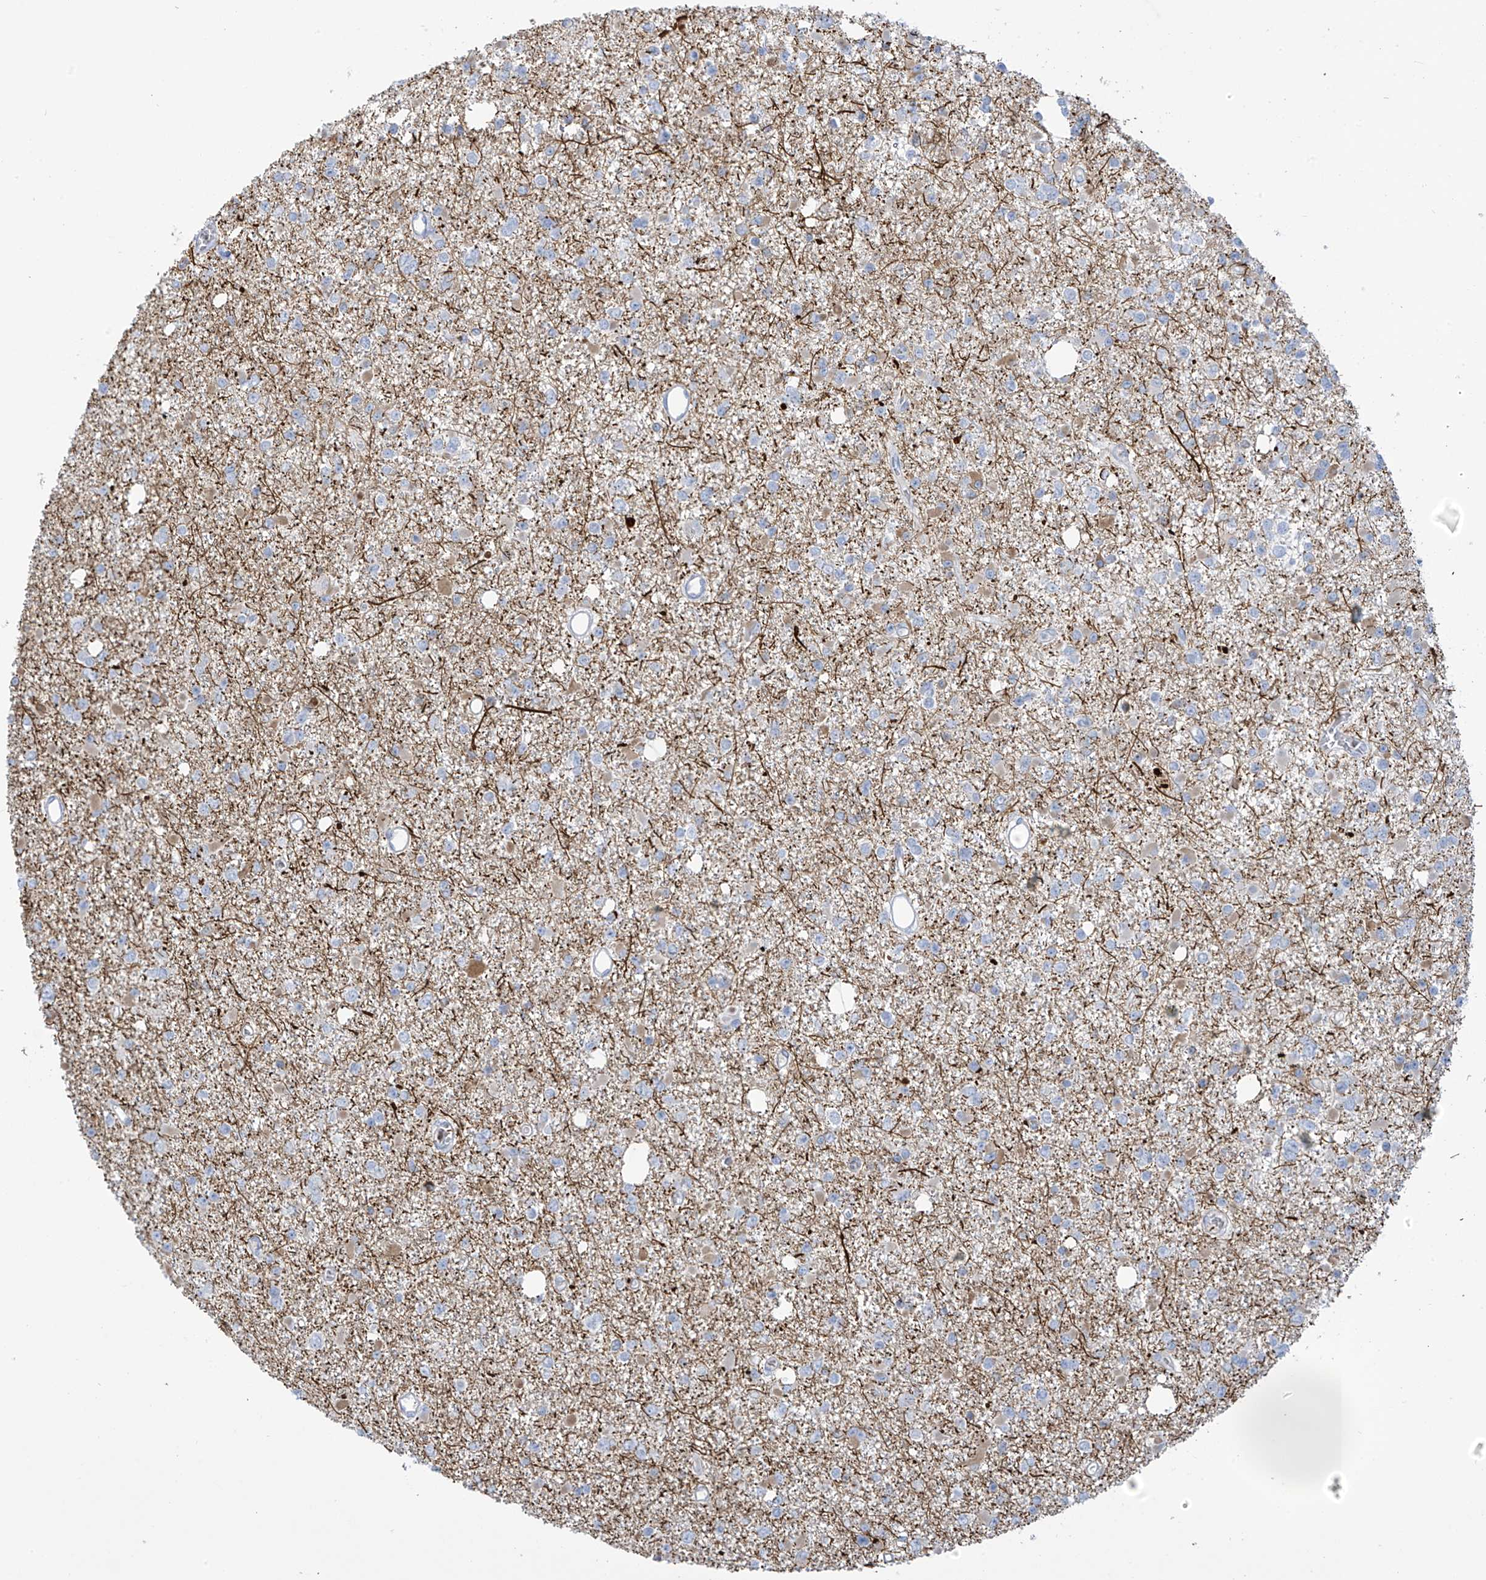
{"staining": {"intensity": "negative", "quantity": "none", "location": "none"}, "tissue": "glioma", "cell_type": "Tumor cells", "image_type": "cancer", "snomed": [{"axis": "morphology", "description": "Glioma, malignant, Low grade"}, {"axis": "topography", "description": "Brain"}], "caption": "Protein analysis of glioma reveals no significant expression in tumor cells. Nuclei are stained in blue.", "gene": "TRMT2B", "patient": {"sex": "female", "age": 22}}